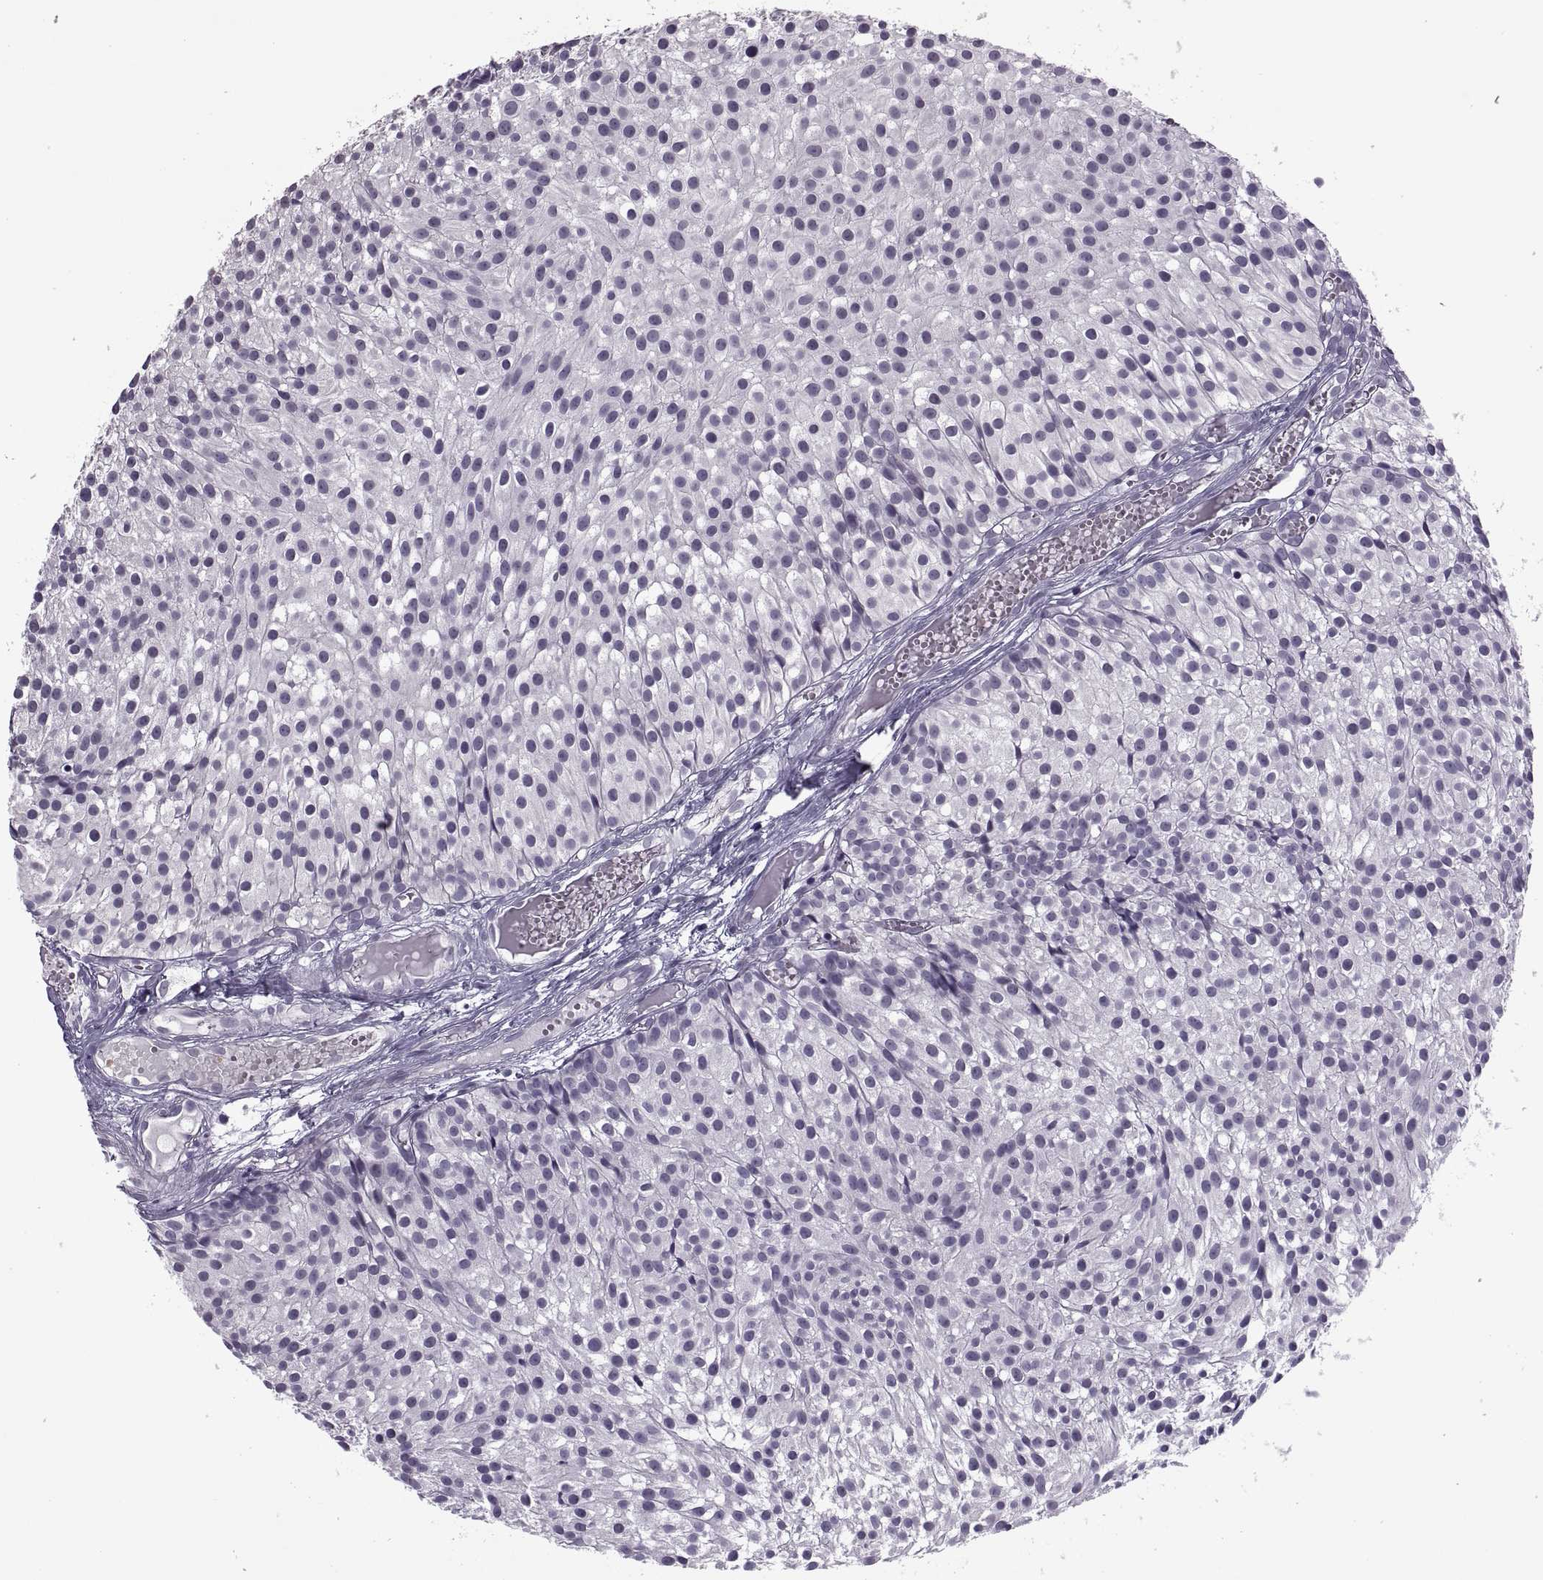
{"staining": {"intensity": "negative", "quantity": "none", "location": "none"}, "tissue": "urothelial cancer", "cell_type": "Tumor cells", "image_type": "cancer", "snomed": [{"axis": "morphology", "description": "Urothelial carcinoma, Low grade"}, {"axis": "topography", "description": "Urinary bladder"}], "caption": "A high-resolution histopathology image shows IHC staining of urothelial carcinoma (low-grade), which exhibits no significant positivity in tumor cells.", "gene": "ODF3", "patient": {"sex": "male", "age": 63}}